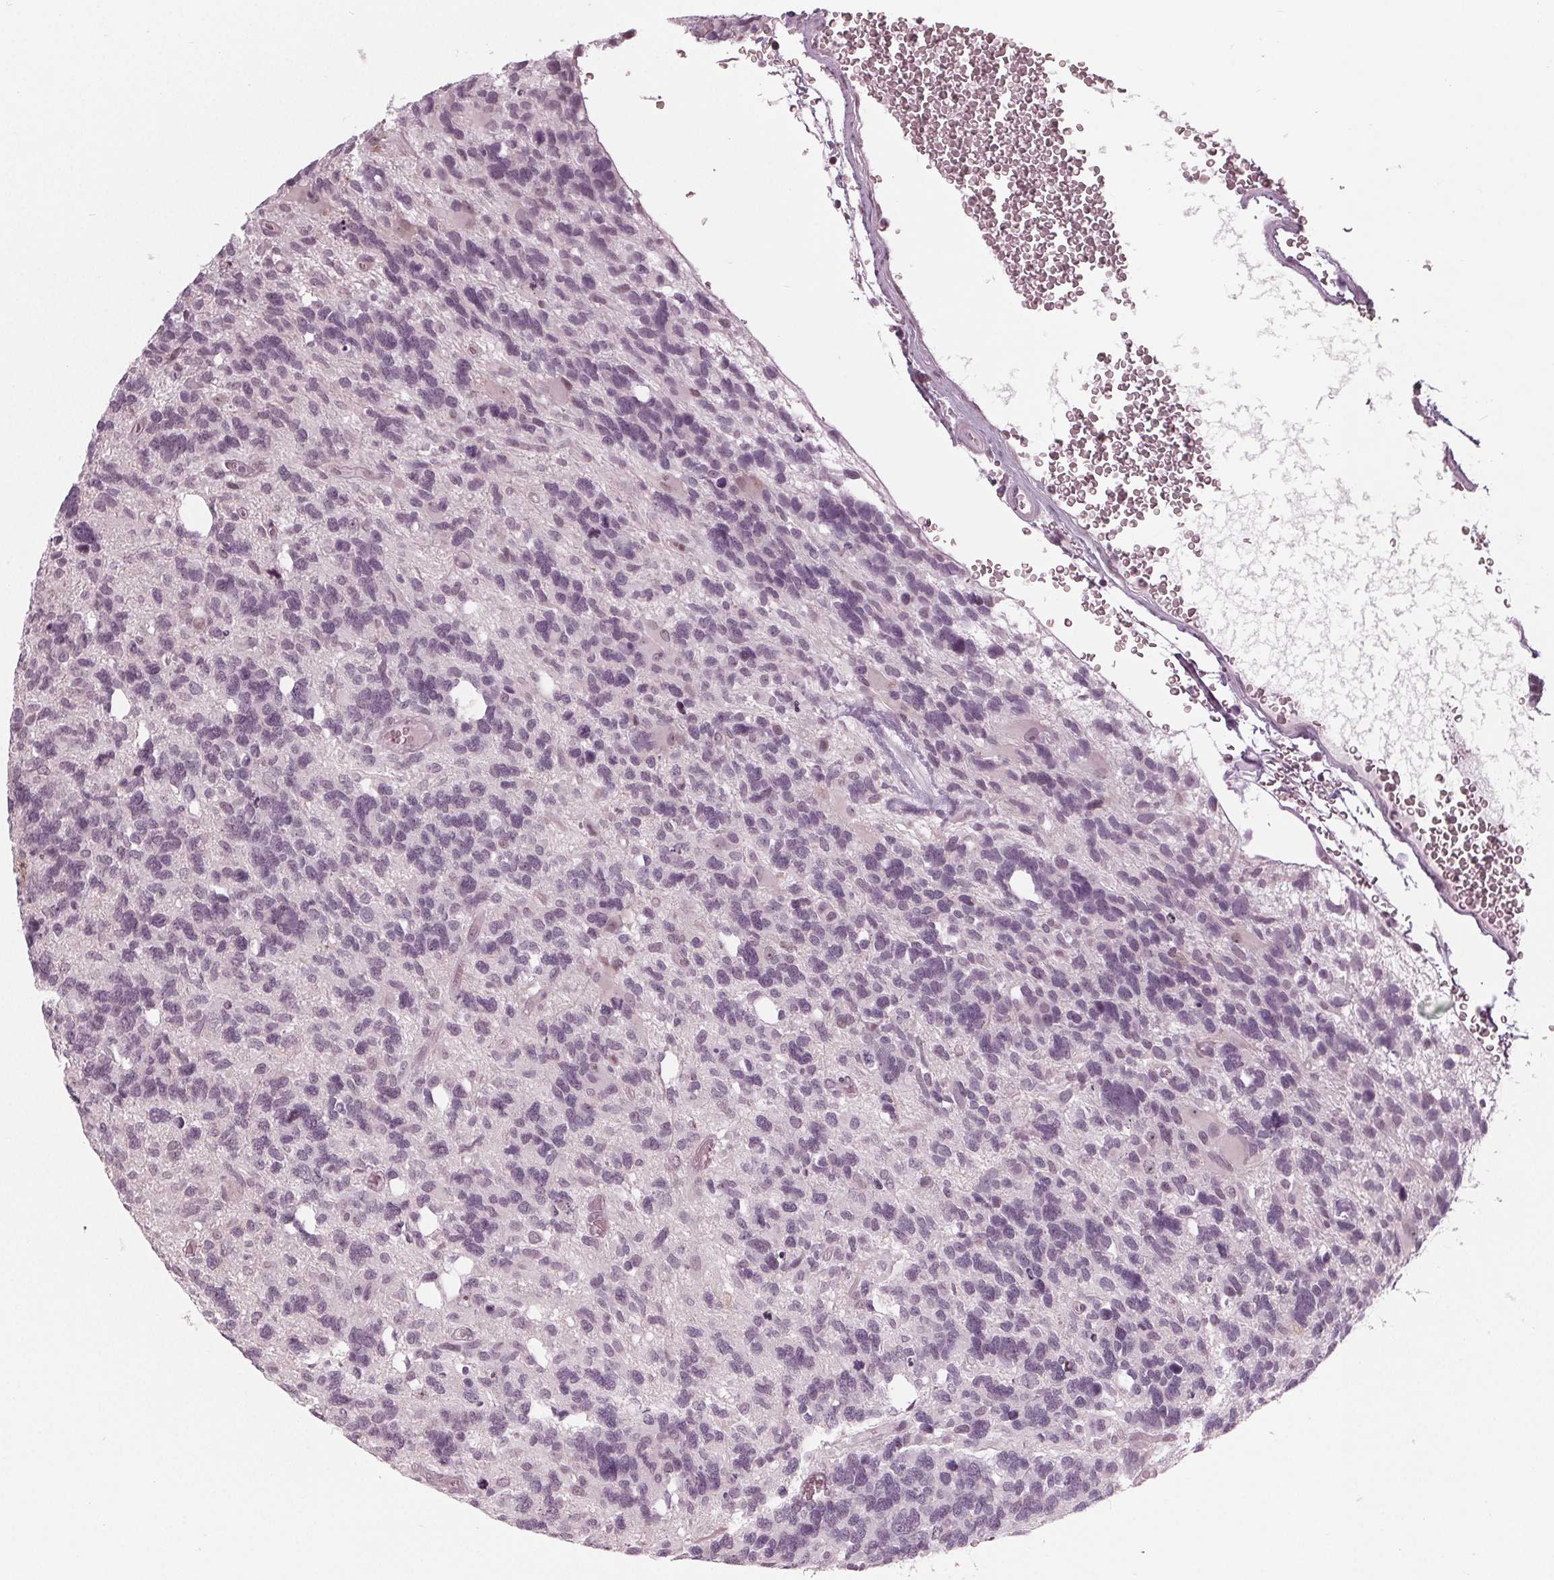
{"staining": {"intensity": "negative", "quantity": "none", "location": "none"}, "tissue": "glioma", "cell_type": "Tumor cells", "image_type": "cancer", "snomed": [{"axis": "morphology", "description": "Glioma, malignant, High grade"}, {"axis": "topography", "description": "Brain"}], "caption": "This is an IHC photomicrograph of human malignant high-grade glioma. There is no expression in tumor cells.", "gene": "ADPRHL1", "patient": {"sex": "male", "age": 49}}